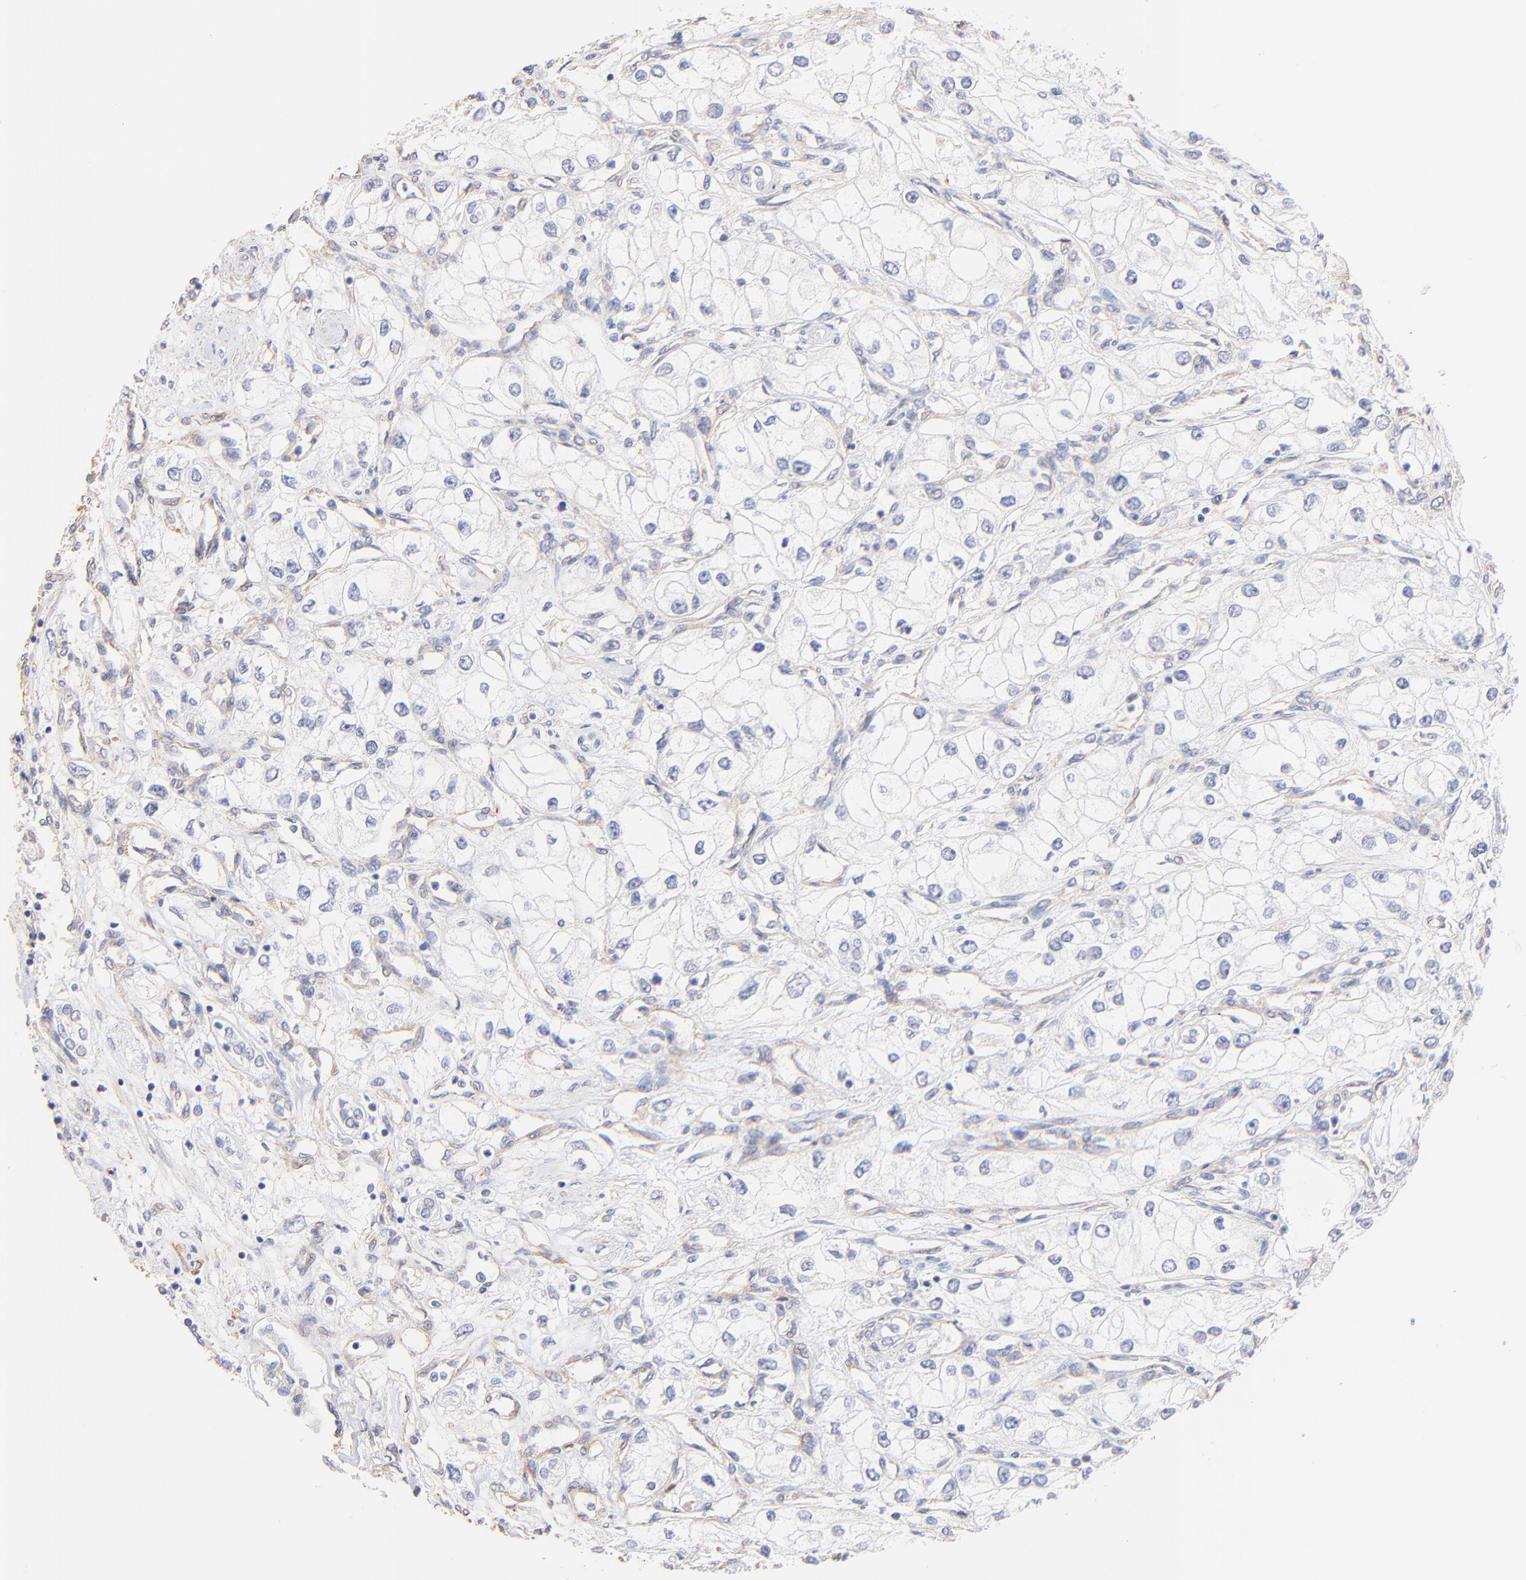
{"staining": {"intensity": "negative", "quantity": "none", "location": "none"}, "tissue": "renal cancer", "cell_type": "Tumor cells", "image_type": "cancer", "snomed": [{"axis": "morphology", "description": "Adenocarcinoma, NOS"}, {"axis": "topography", "description": "Kidney"}], "caption": "This is an immunohistochemistry micrograph of human renal adenocarcinoma. There is no staining in tumor cells.", "gene": "ACTRT1", "patient": {"sex": "male", "age": 57}}